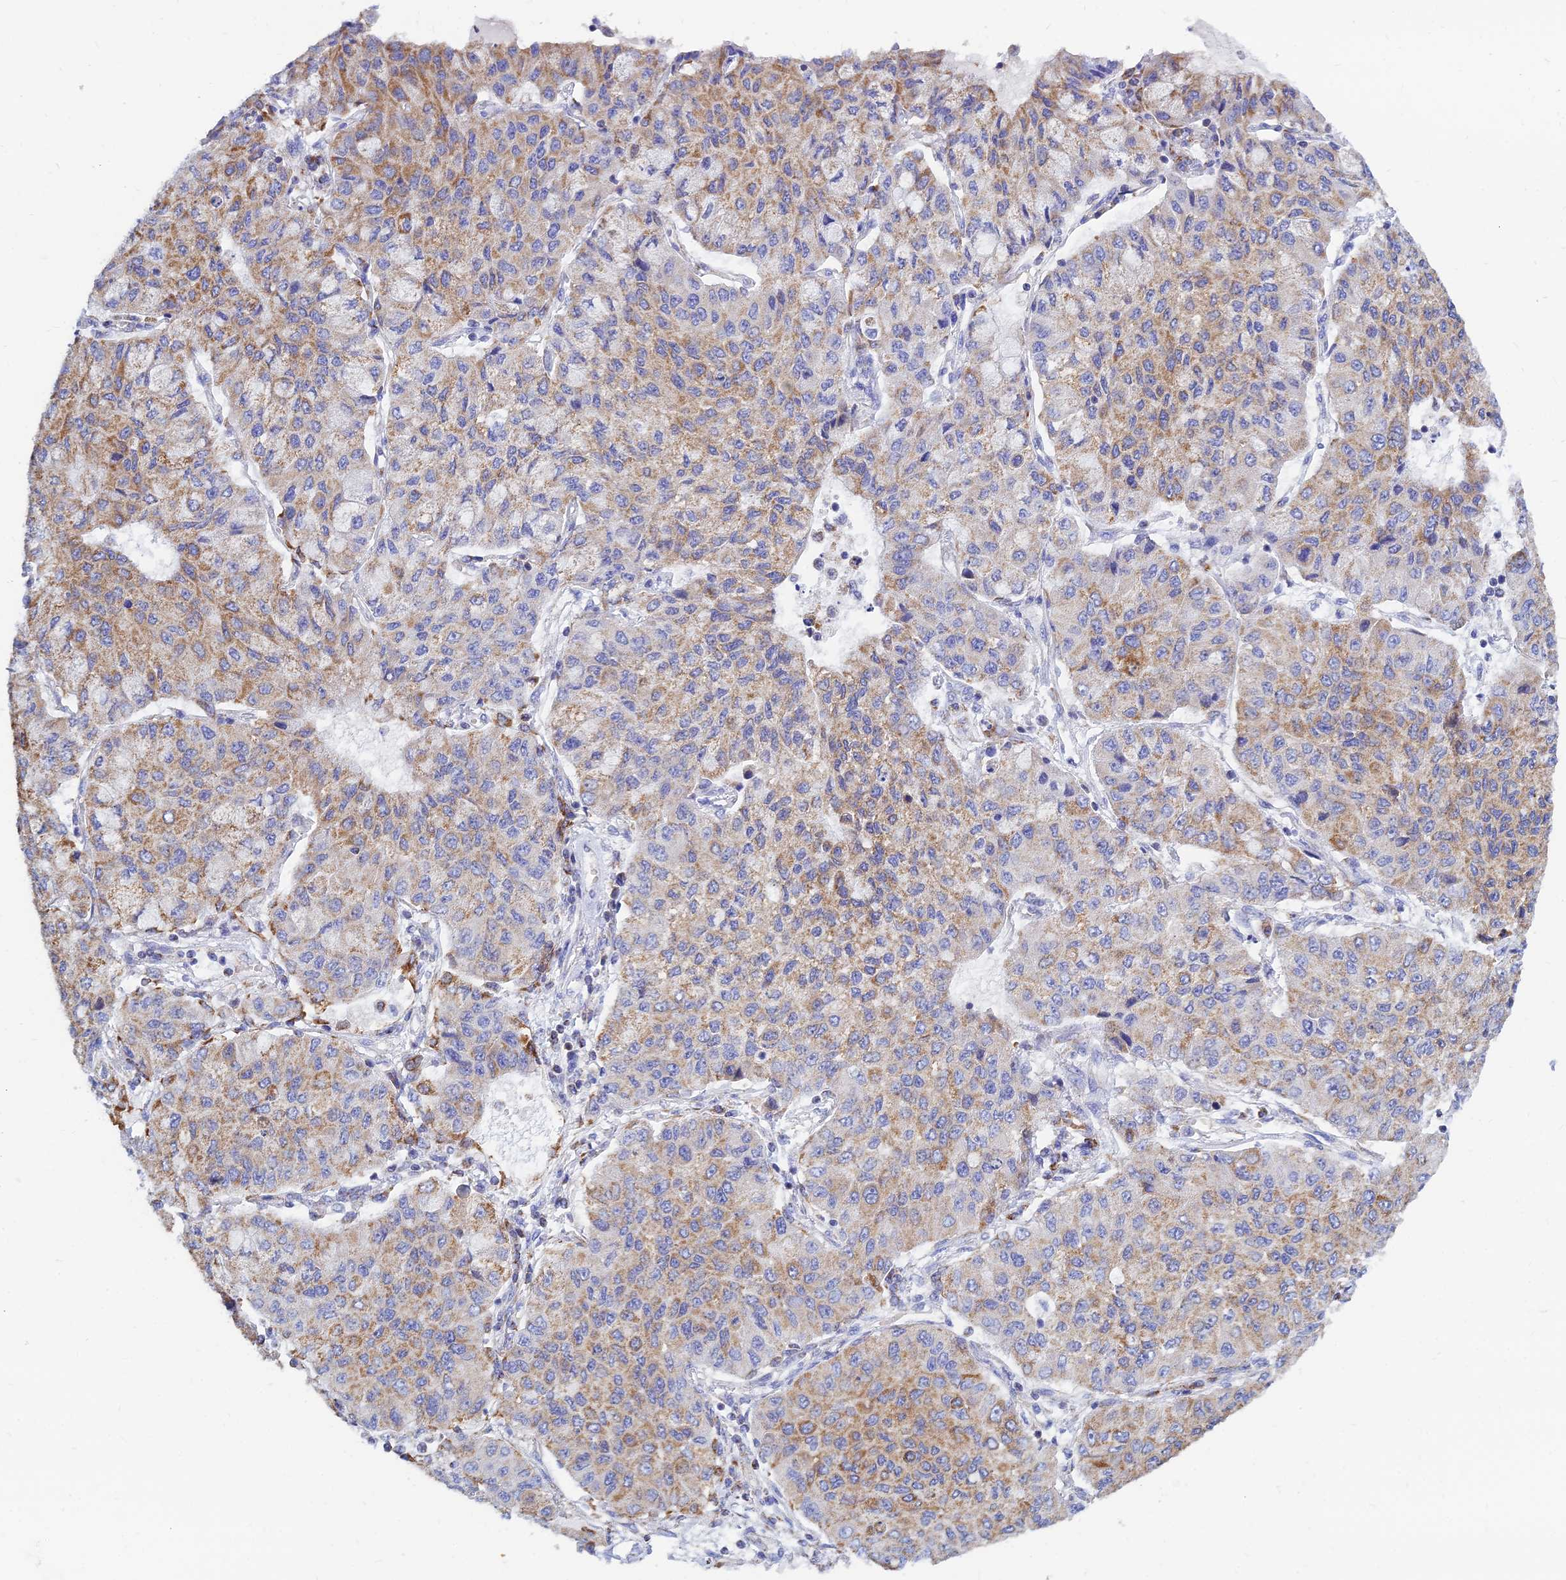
{"staining": {"intensity": "weak", "quantity": ">75%", "location": "cytoplasmic/membranous"}, "tissue": "lung cancer", "cell_type": "Tumor cells", "image_type": "cancer", "snomed": [{"axis": "morphology", "description": "Squamous cell carcinoma, NOS"}, {"axis": "topography", "description": "Lung"}], "caption": "Immunohistochemistry (IHC) (DAB) staining of lung squamous cell carcinoma displays weak cytoplasmic/membranous protein positivity in approximately >75% of tumor cells.", "gene": "MGST1", "patient": {"sex": "male", "age": 74}}